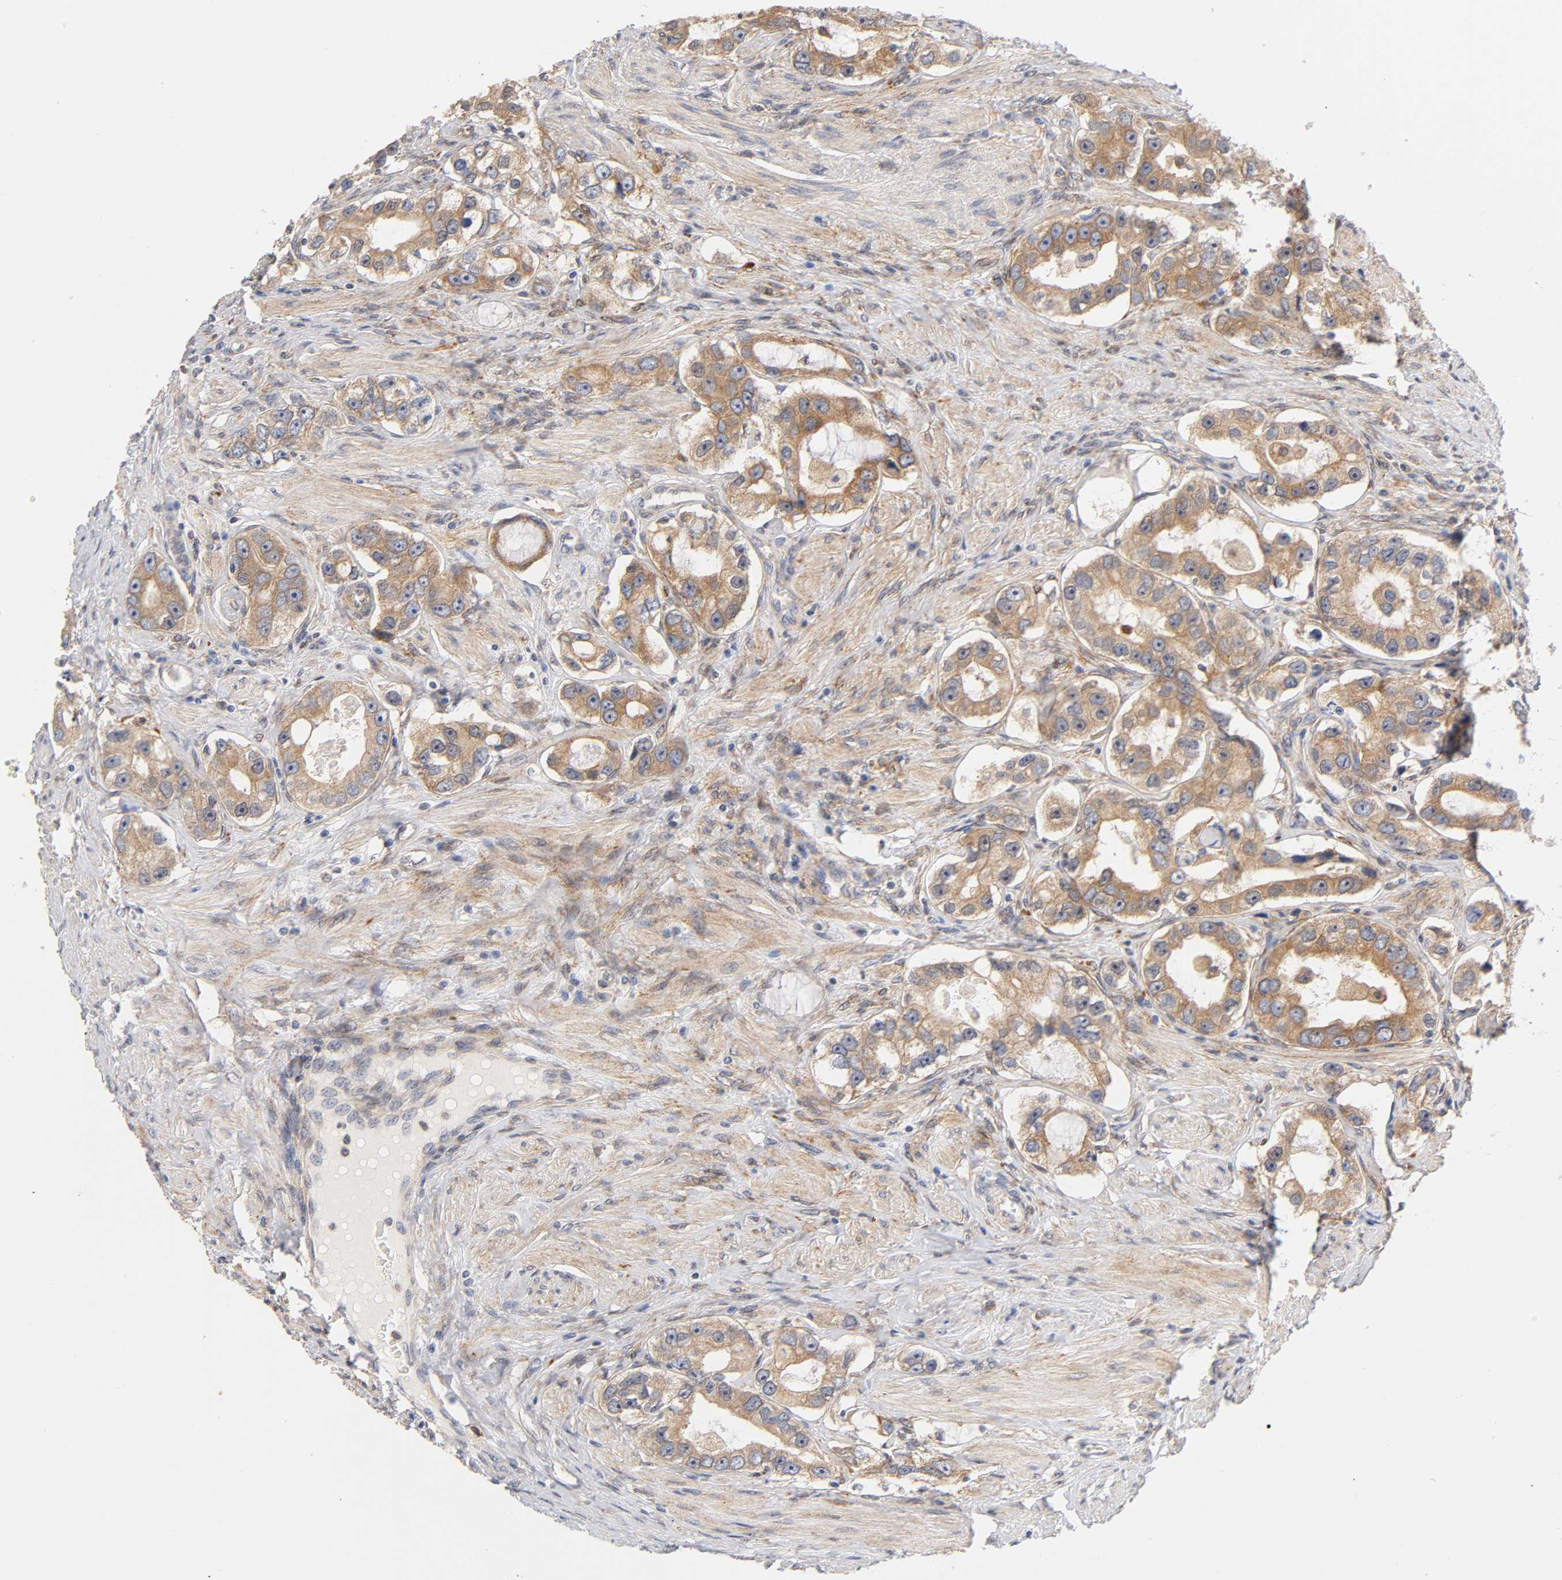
{"staining": {"intensity": "moderate", "quantity": ">75%", "location": "cytoplasmic/membranous"}, "tissue": "prostate cancer", "cell_type": "Tumor cells", "image_type": "cancer", "snomed": [{"axis": "morphology", "description": "Adenocarcinoma, High grade"}, {"axis": "topography", "description": "Prostate"}], "caption": "This histopathology image demonstrates prostate cancer (high-grade adenocarcinoma) stained with immunohistochemistry (IHC) to label a protein in brown. The cytoplasmic/membranous of tumor cells show moderate positivity for the protein. Nuclei are counter-stained blue.", "gene": "POR", "patient": {"sex": "male", "age": 63}}